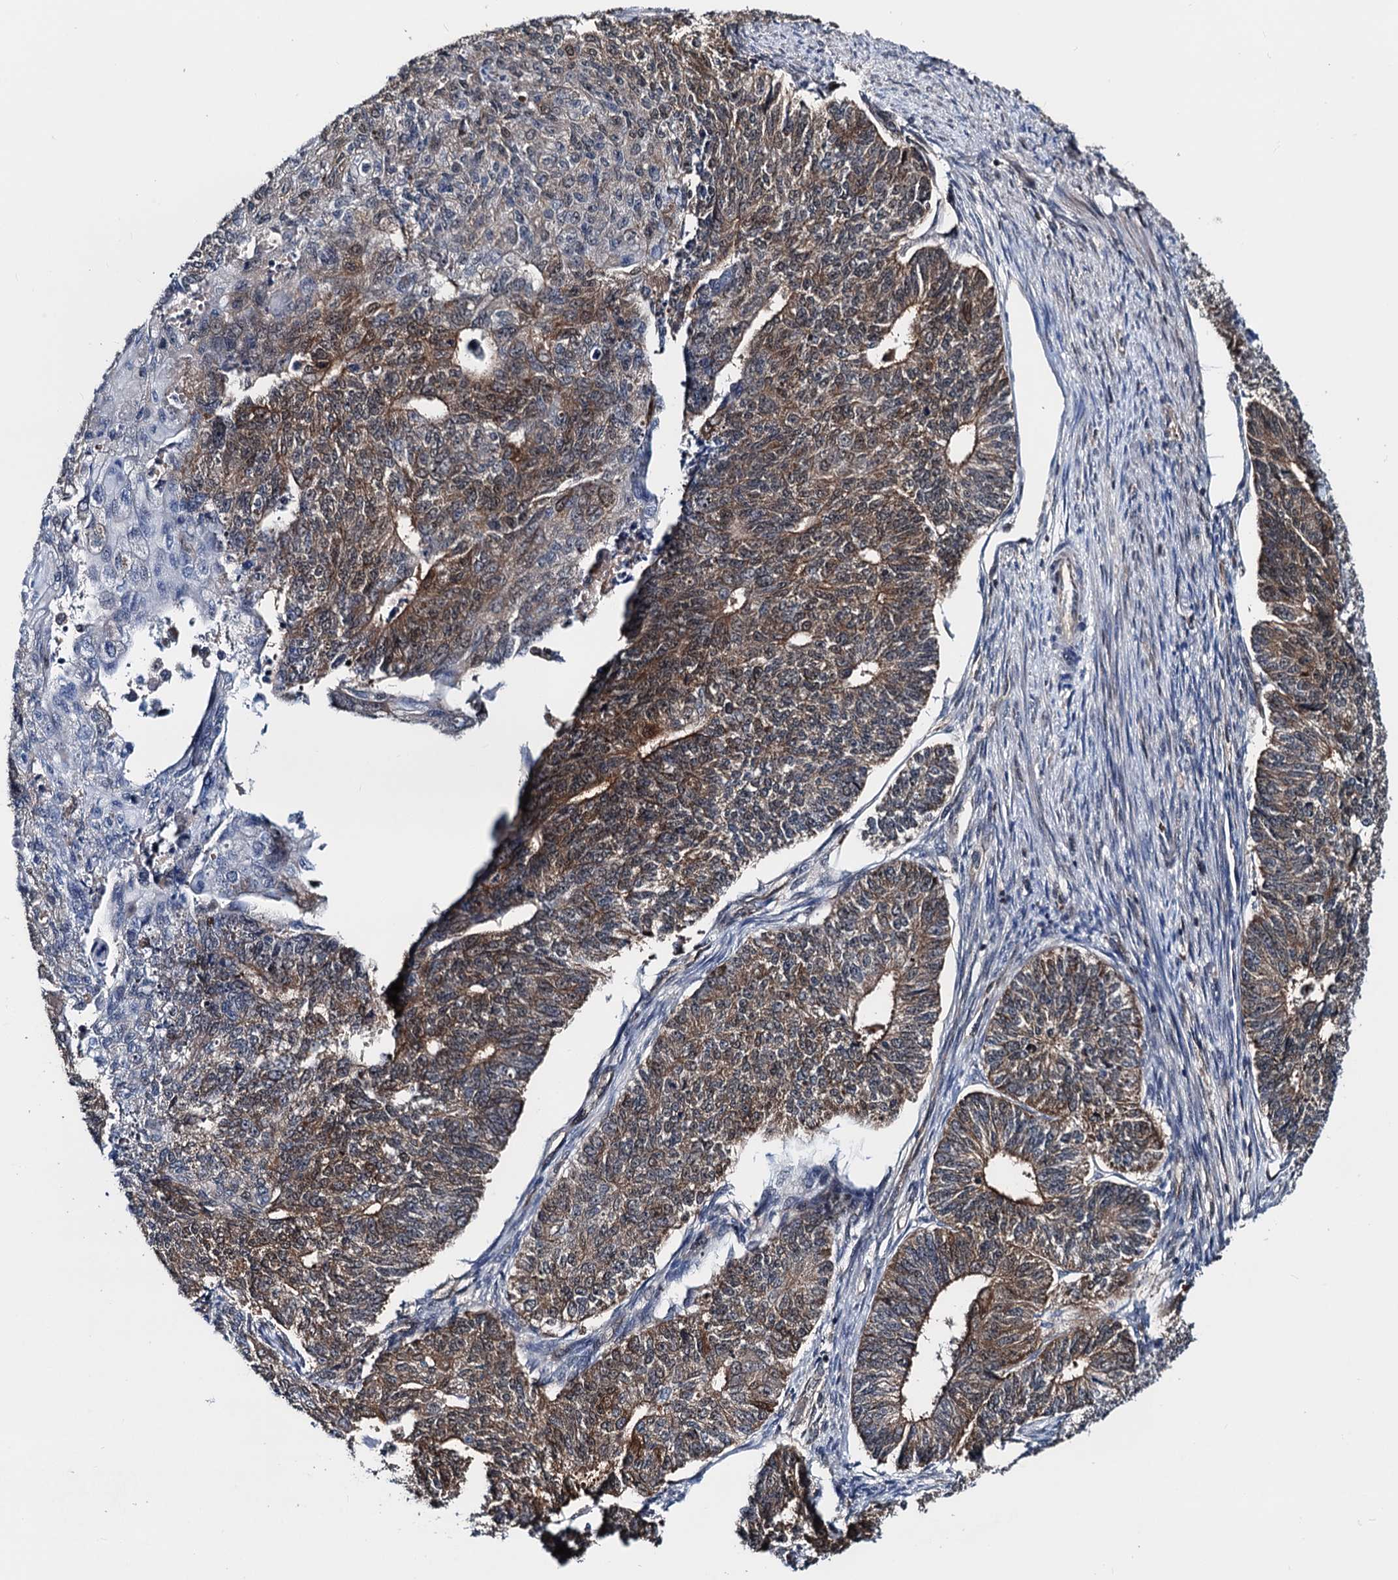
{"staining": {"intensity": "moderate", "quantity": ">75%", "location": "cytoplasmic/membranous"}, "tissue": "endometrial cancer", "cell_type": "Tumor cells", "image_type": "cancer", "snomed": [{"axis": "morphology", "description": "Adenocarcinoma, NOS"}, {"axis": "topography", "description": "Endometrium"}], "caption": "Moderate cytoplasmic/membranous expression is seen in about >75% of tumor cells in adenocarcinoma (endometrial).", "gene": "COA4", "patient": {"sex": "female", "age": 32}}